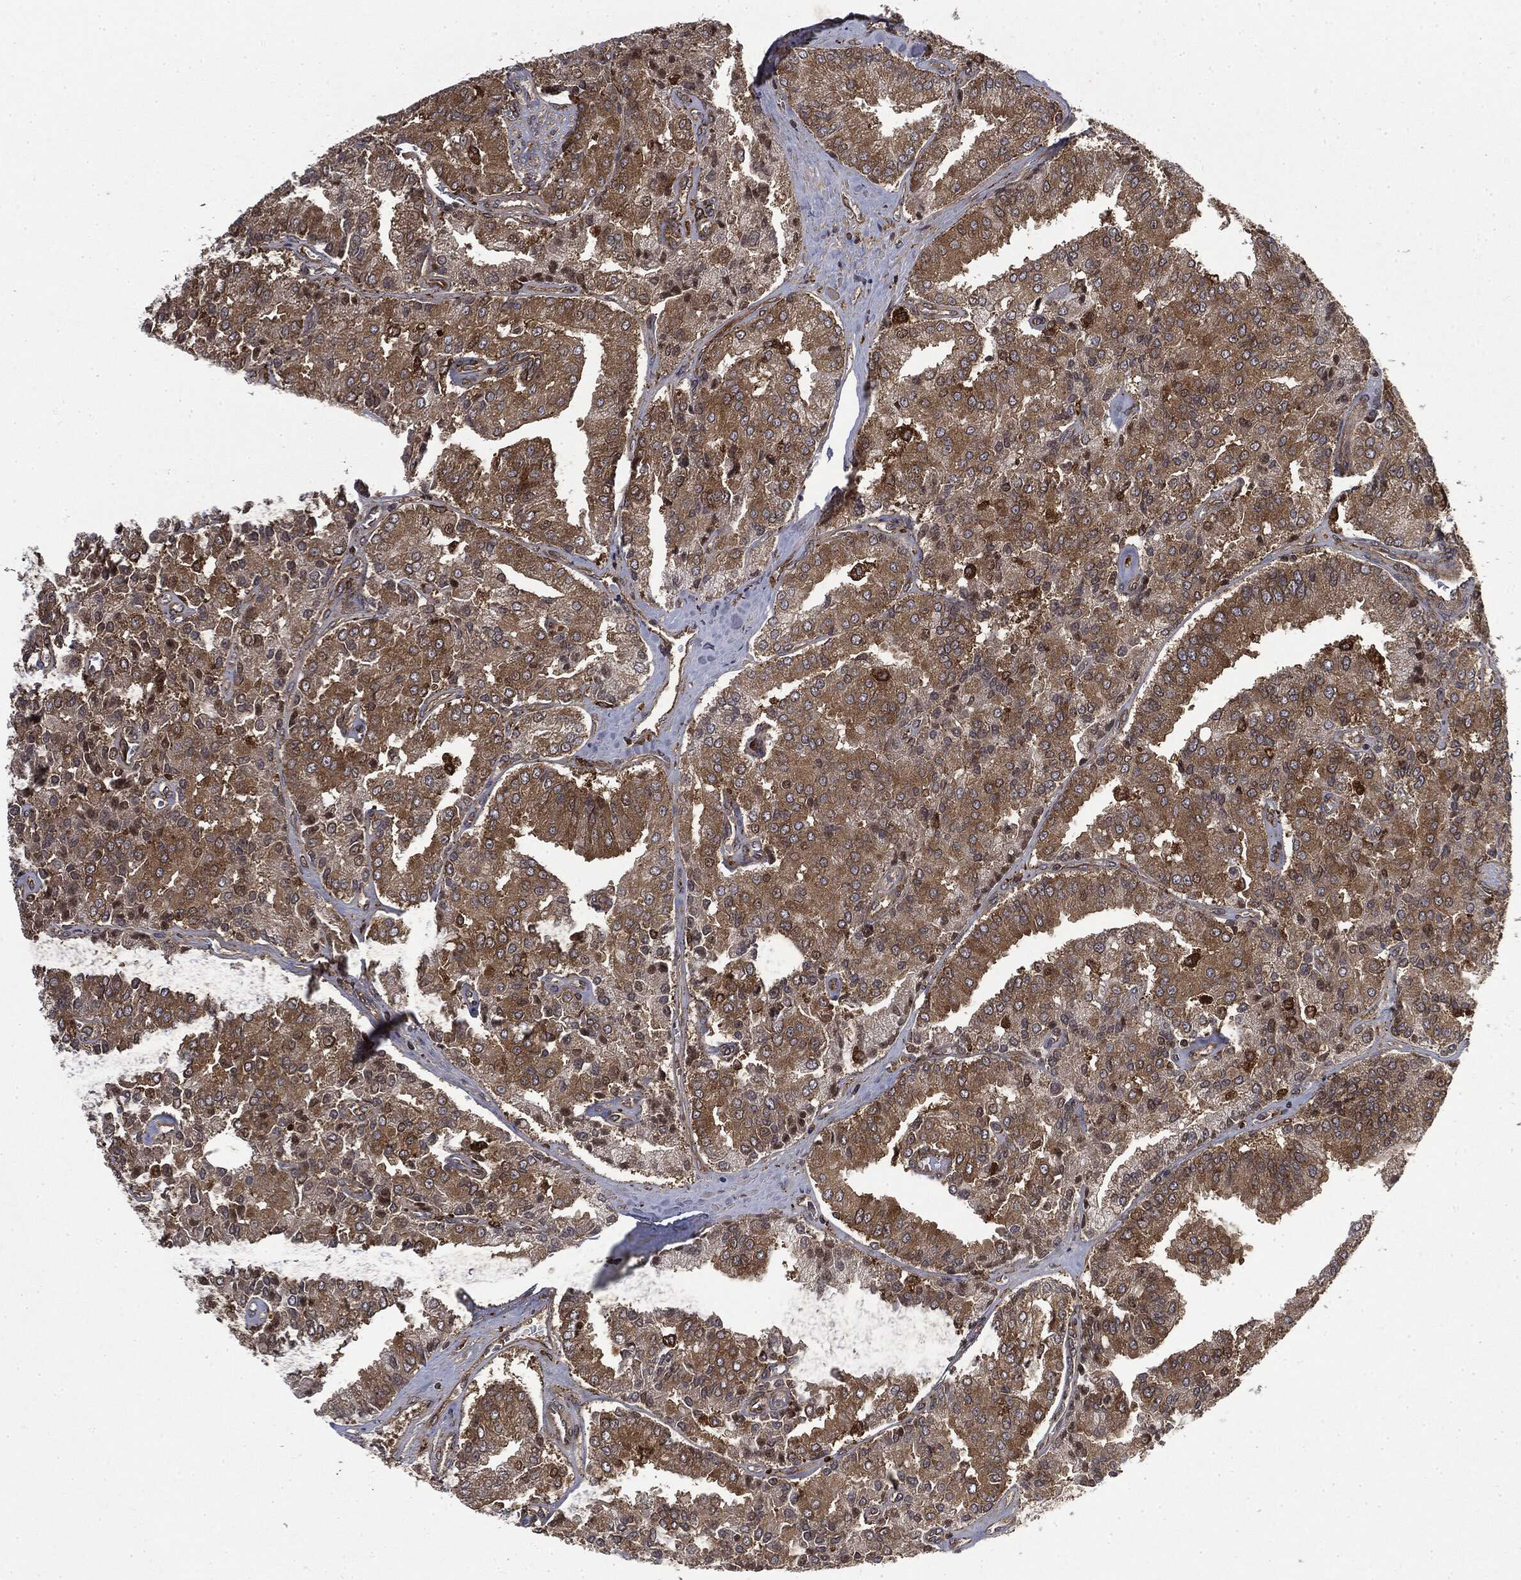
{"staining": {"intensity": "strong", "quantity": "25%-75%", "location": "cytoplasmic/membranous"}, "tissue": "prostate cancer", "cell_type": "Tumor cells", "image_type": "cancer", "snomed": [{"axis": "morphology", "description": "Adenocarcinoma, NOS"}, {"axis": "topography", "description": "Prostate and seminal vesicle, NOS"}, {"axis": "topography", "description": "Prostate"}], "caption": "The image shows staining of prostate cancer (adenocarcinoma), revealing strong cytoplasmic/membranous protein expression (brown color) within tumor cells. The staining was performed using DAB to visualize the protein expression in brown, while the nuclei were stained in blue with hematoxylin (Magnification: 20x).", "gene": "SNX5", "patient": {"sex": "male", "age": 67}}